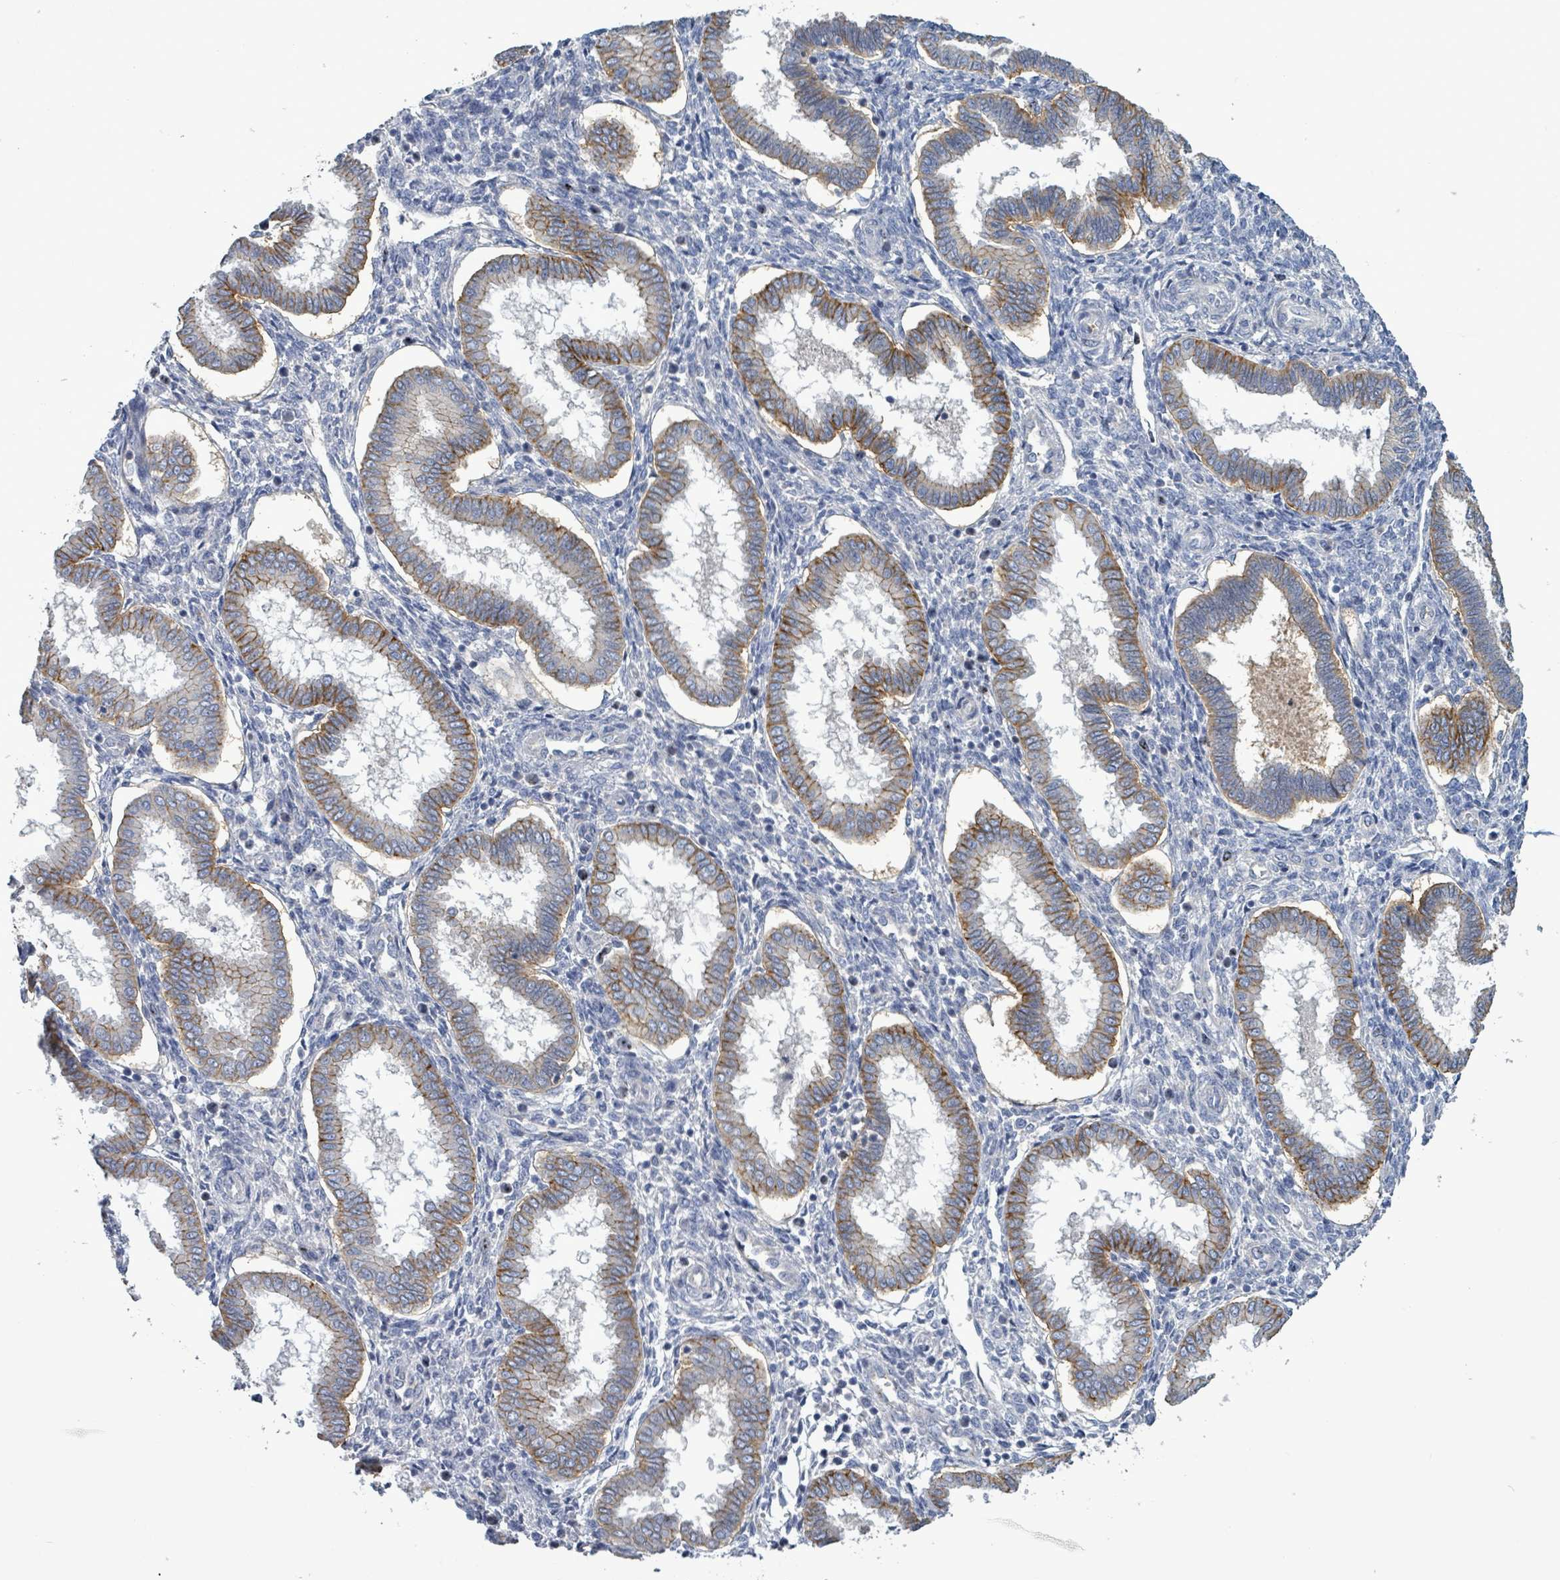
{"staining": {"intensity": "negative", "quantity": "none", "location": "none"}, "tissue": "endometrium", "cell_type": "Cells in endometrial stroma", "image_type": "normal", "snomed": [{"axis": "morphology", "description": "Normal tissue, NOS"}, {"axis": "topography", "description": "Endometrium"}], "caption": "This is a photomicrograph of IHC staining of unremarkable endometrium, which shows no positivity in cells in endometrial stroma.", "gene": "HRAS", "patient": {"sex": "female", "age": 24}}